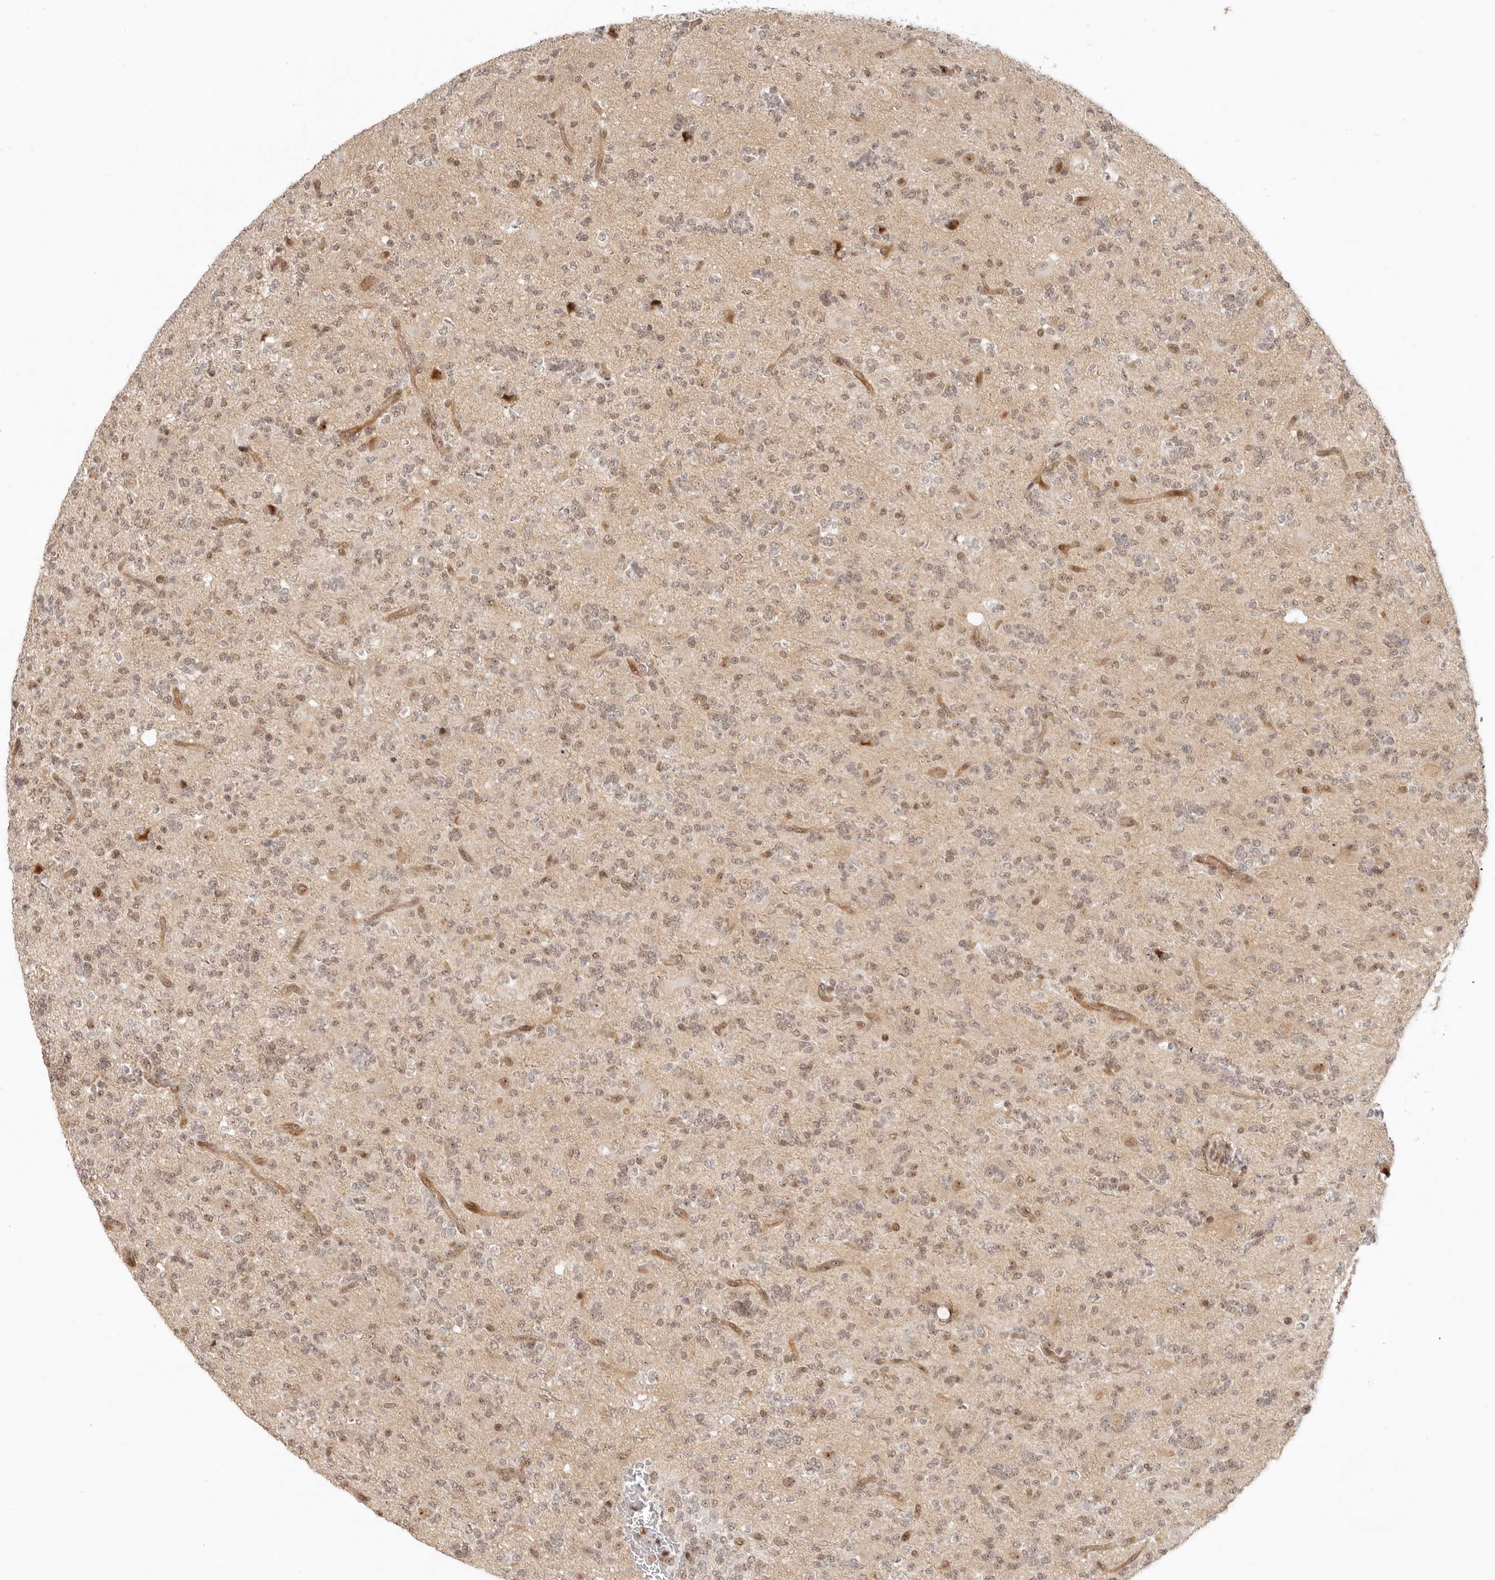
{"staining": {"intensity": "weak", "quantity": ">75%", "location": "nuclear"}, "tissue": "glioma", "cell_type": "Tumor cells", "image_type": "cancer", "snomed": [{"axis": "morphology", "description": "Glioma, malignant, High grade"}, {"axis": "topography", "description": "Brain"}], "caption": "IHC photomicrograph of neoplastic tissue: malignant high-grade glioma stained using immunohistochemistry shows low levels of weak protein expression localized specifically in the nuclear of tumor cells, appearing as a nuclear brown color.", "gene": "BAP1", "patient": {"sex": "female", "age": 62}}